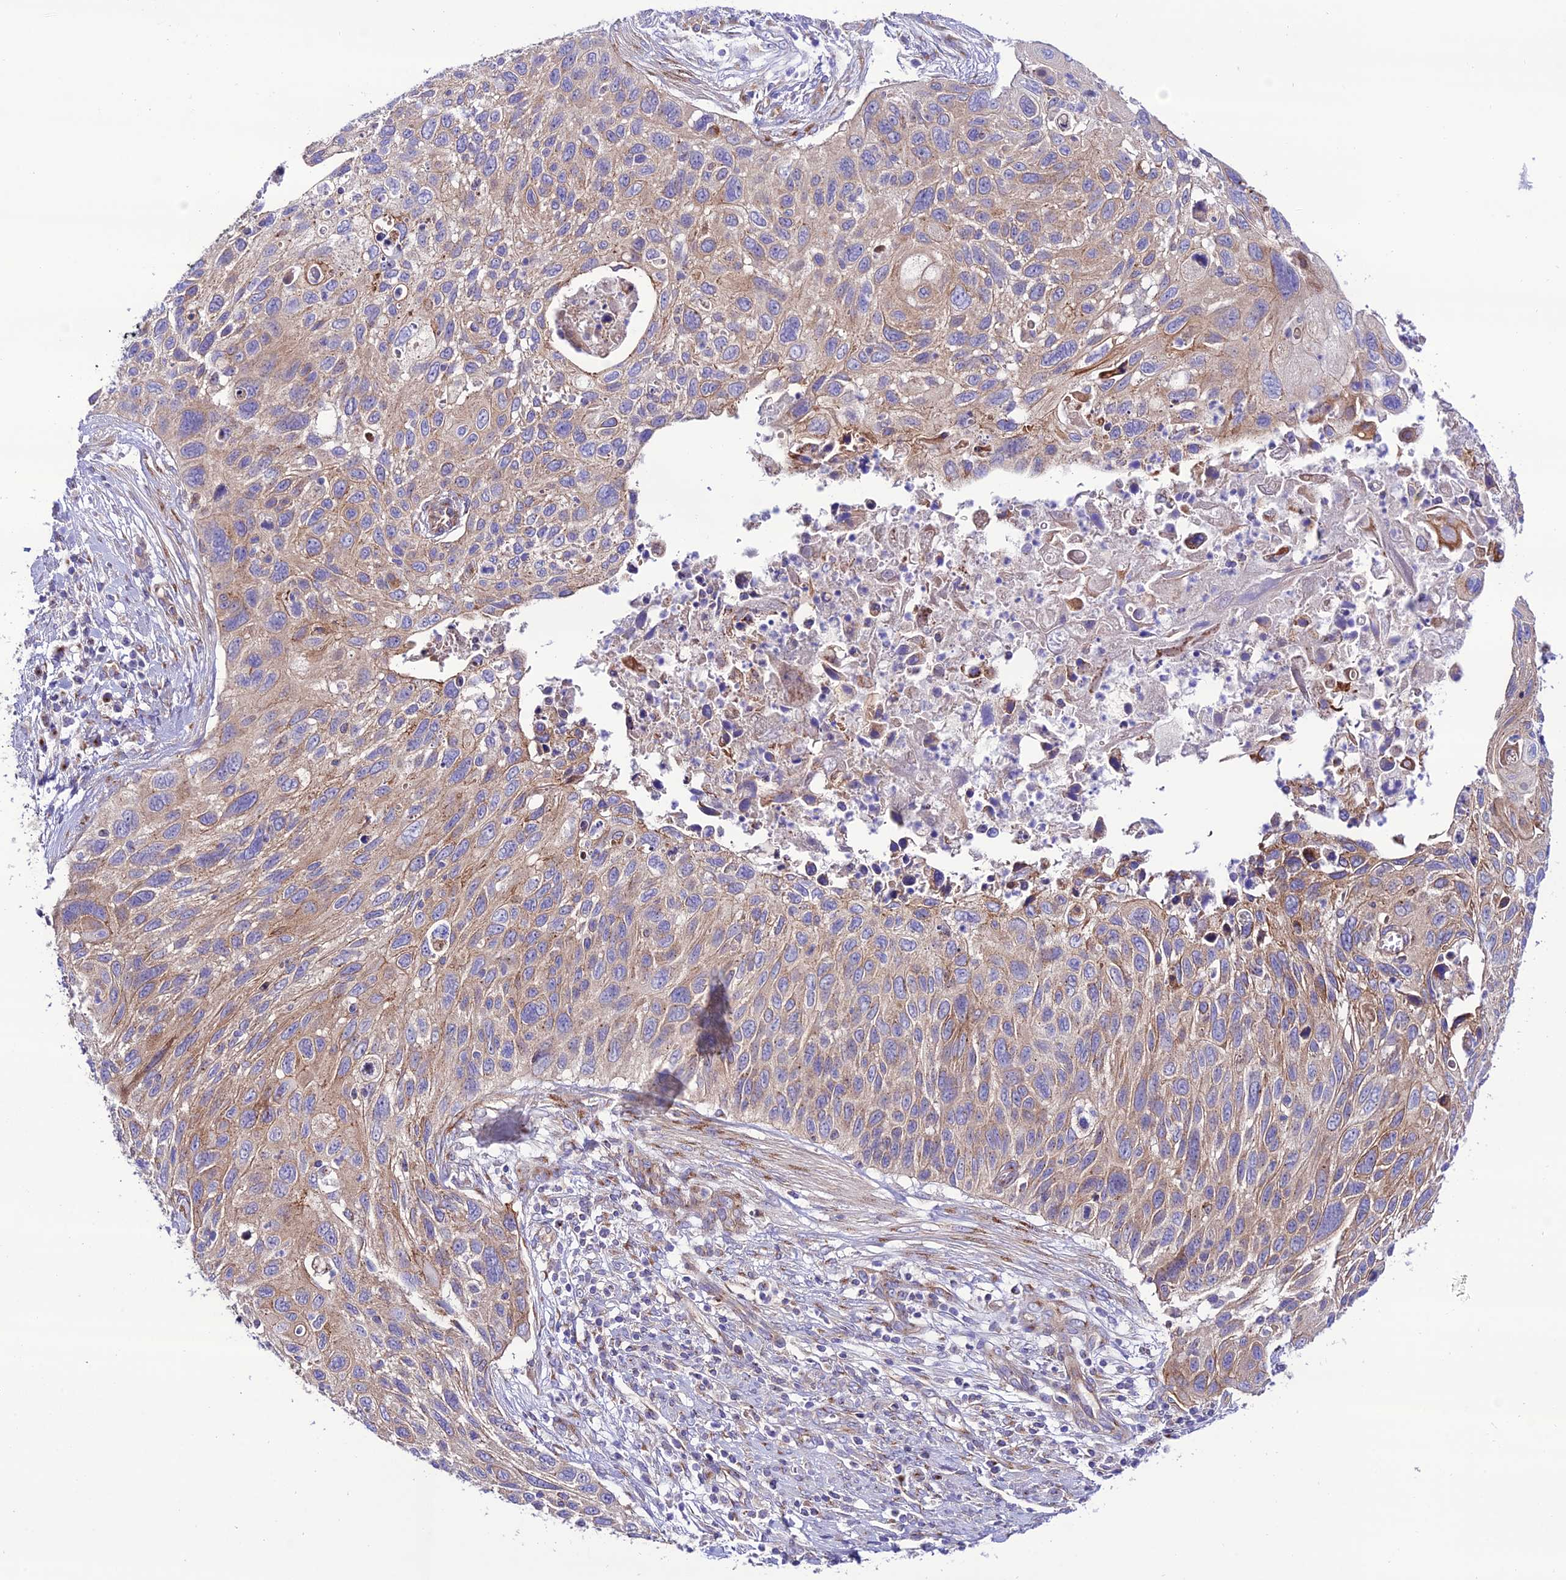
{"staining": {"intensity": "weak", "quantity": "25%-75%", "location": "cytoplasmic/membranous"}, "tissue": "cervical cancer", "cell_type": "Tumor cells", "image_type": "cancer", "snomed": [{"axis": "morphology", "description": "Squamous cell carcinoma, NOS"}, {"axis": "topography", "description": "Cervix"}], "caption": "This image exhibits immunohistochemistry staining of human cervical squamous cell carcinoma, with low weak cytoplasmic/membranous expression in about 25%-75% of tumor cells.", "gene": "LACTB2", "patient": {"sex": "female", "age": 70}}